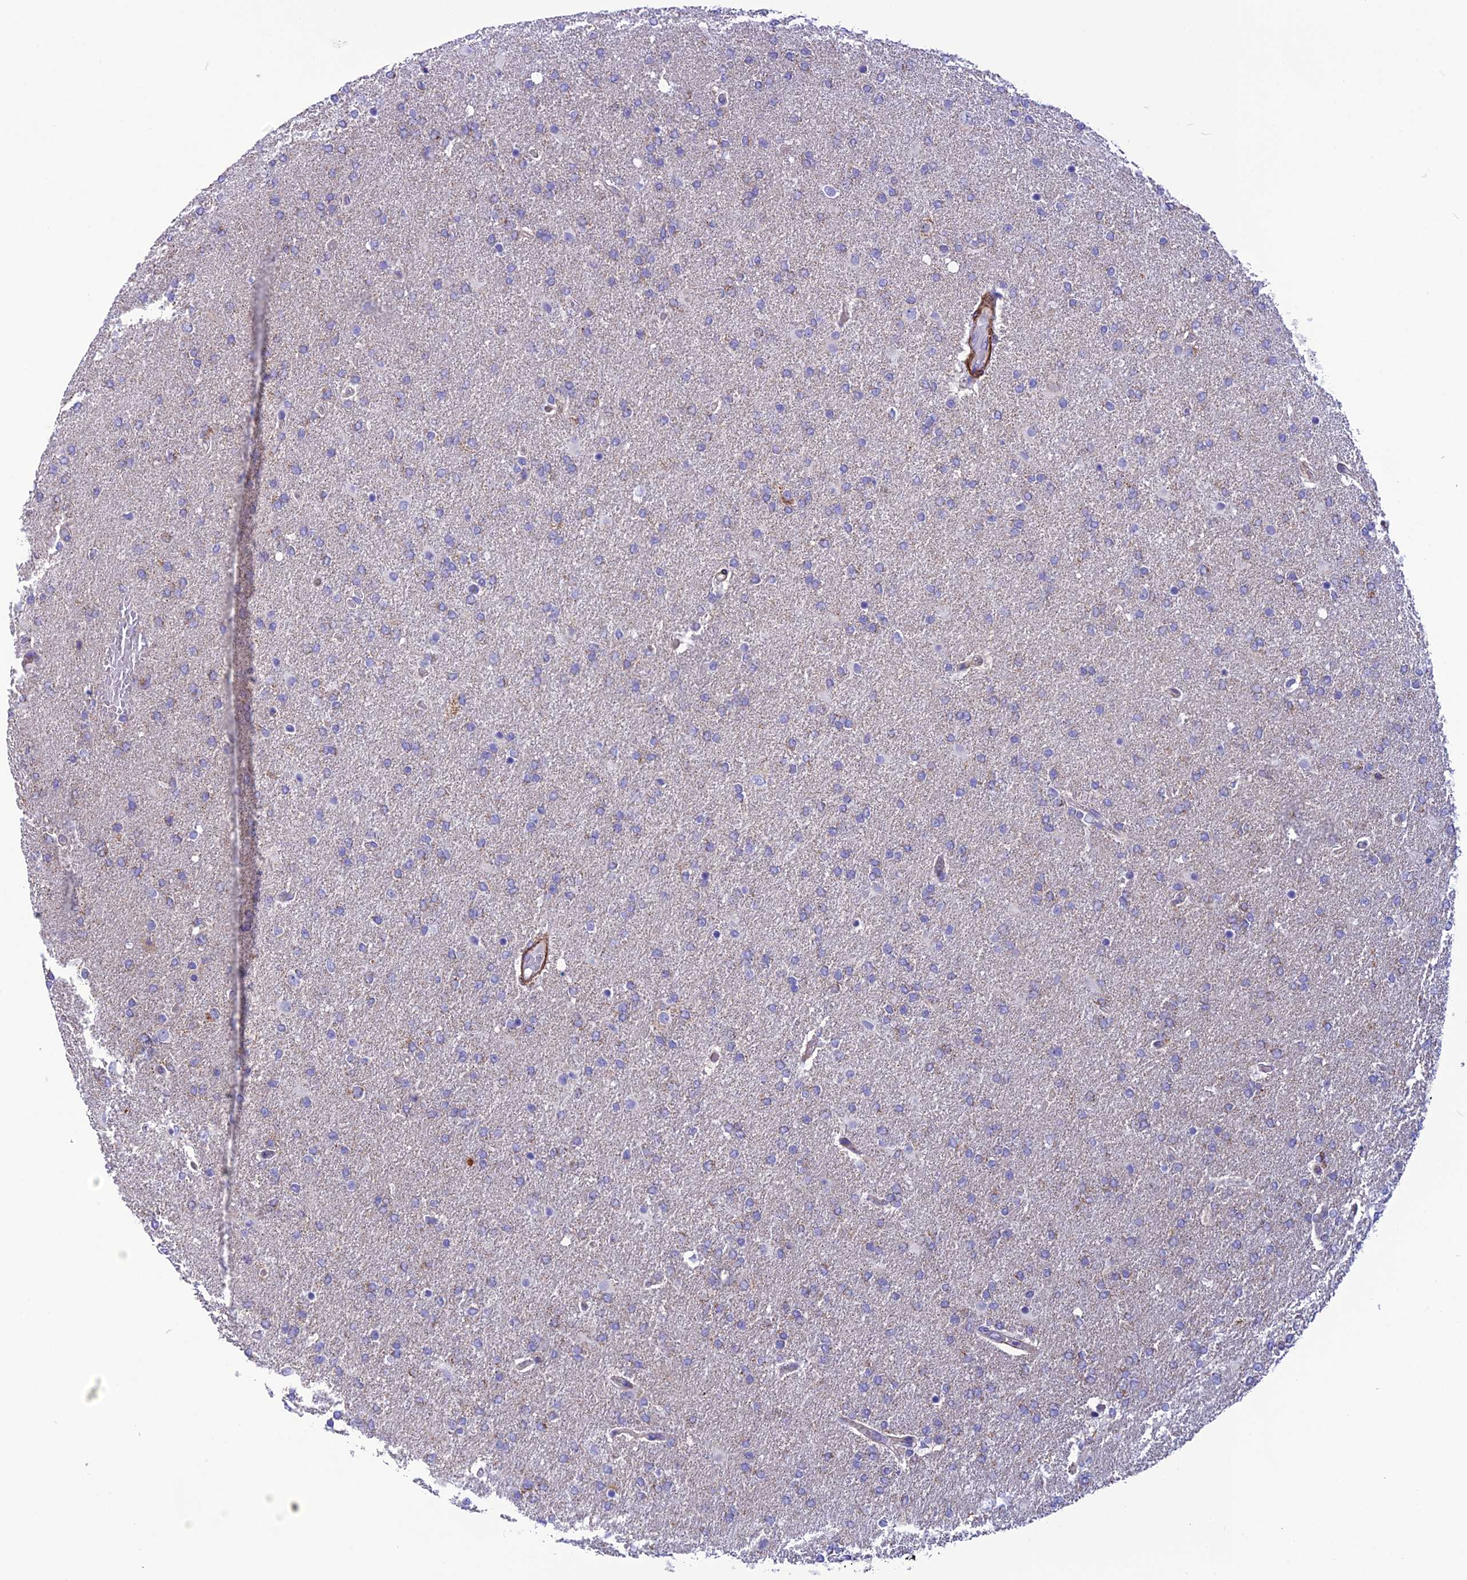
{"staining": {"intensity": "negative", "quantity": "none", "location": "none"}, "tissue": "glioma", "cell_type": "Tumor cells", "image_type": "cancer", "snomed": [{"axis": "morphology", "description": "Glioma, malignant, High grade"}, {"axis": "topography", "description": "Brain"}], "caption": "Histopathology image shows no significant protein staining in tumor cells of glioma.", "gene": "POMGNT1", "patient": {"sex": "male", "age": 72}}